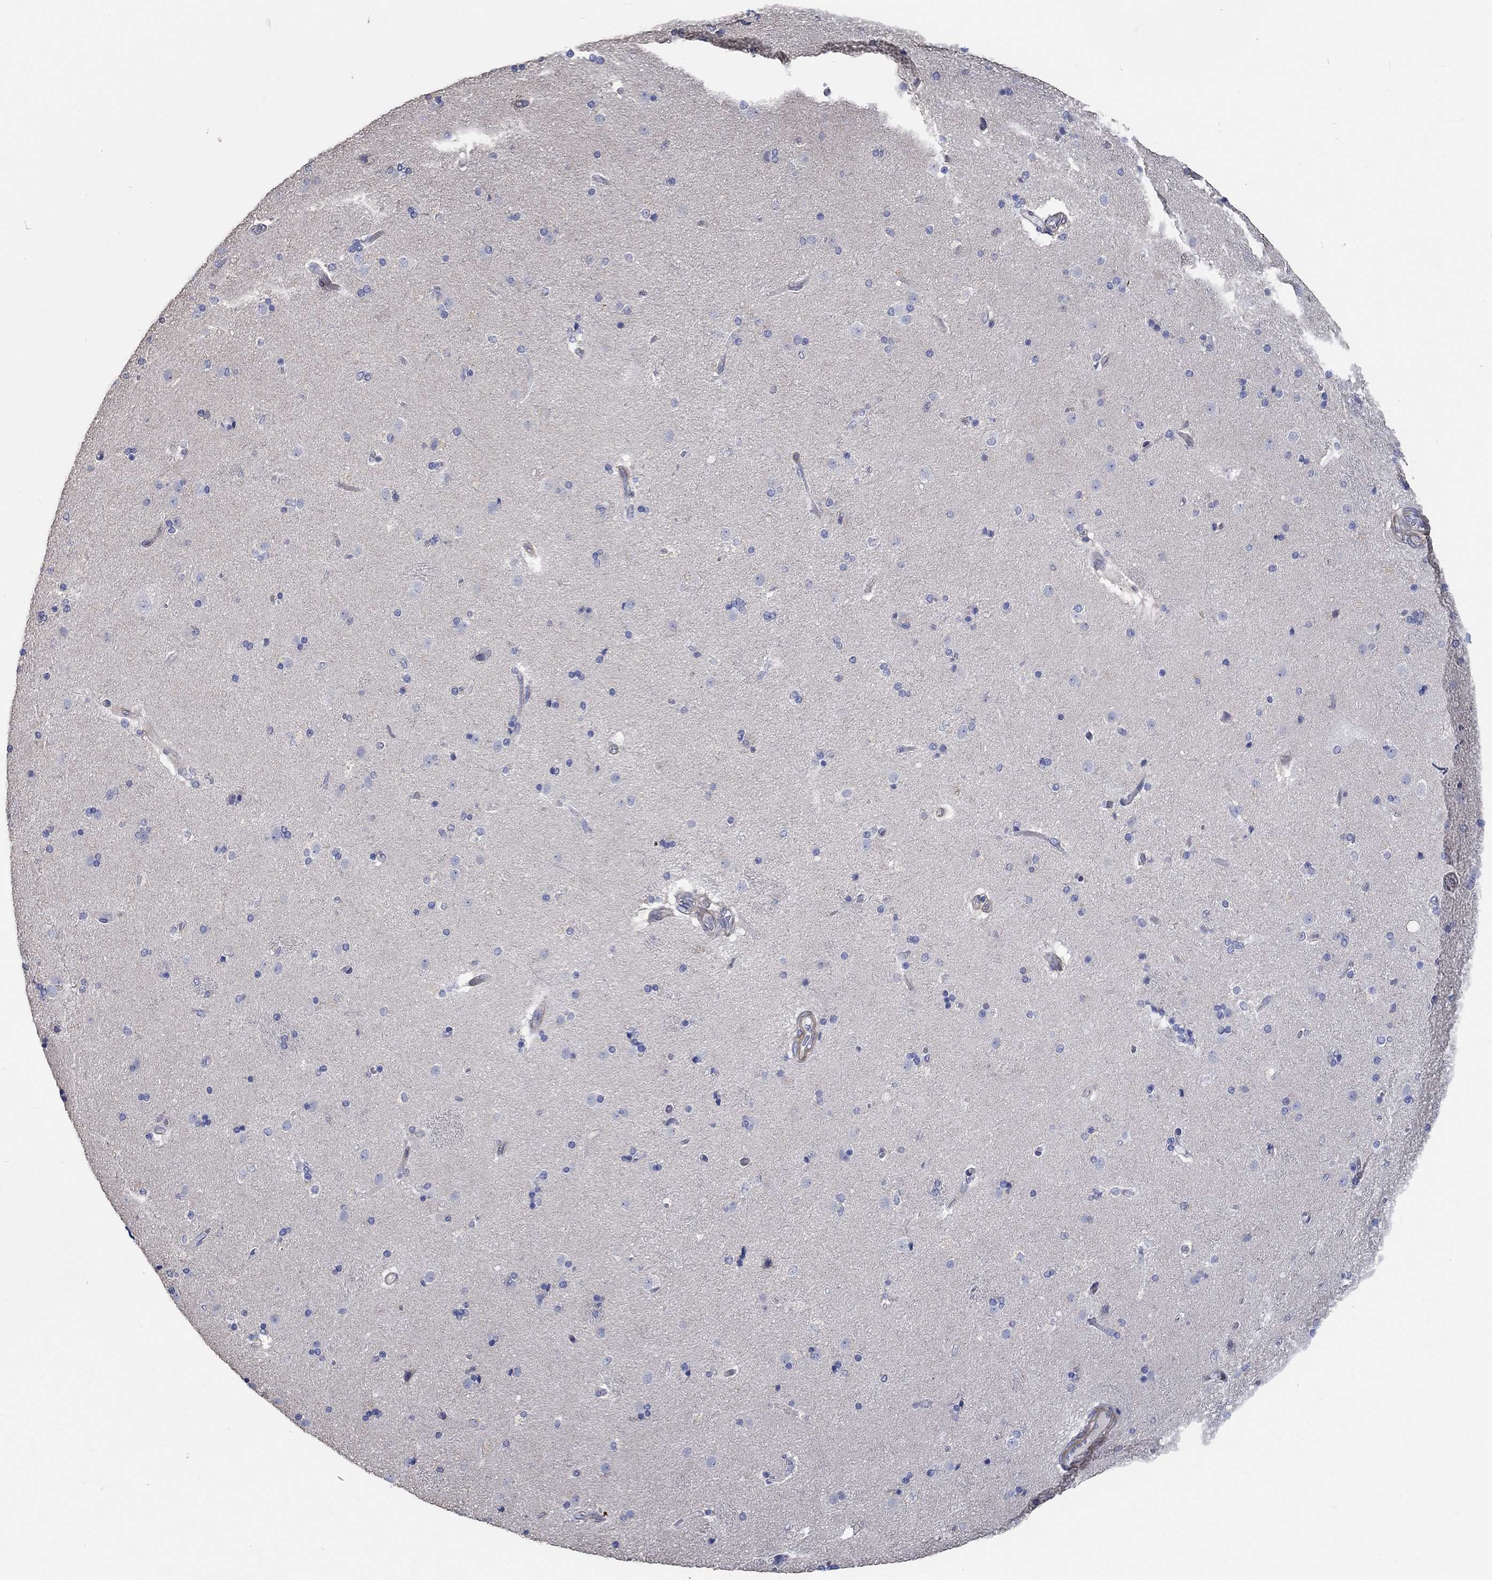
{"staining": {"intensity": "negative", "quantity": "none", "location": "none"}, "tissue": "caudate", "cell_type": "Glial cells", "image_type": "normal", "snomed": [{"axis": "morphology", "description": "Normal tissue, NOS"}, {"axis": "topography", "description": "Lateral ventricle wall"}], "caption": "DAB immunohistochemical staining of unremarkable caudate exhibits no significant expression in glial cells. The staining is performed using DAB brown chromogen with nuclei counter-stained in using hematoxylin.", "gene": "TNFAIP8L3", "patient": {"sex": "male", "age": 54}}